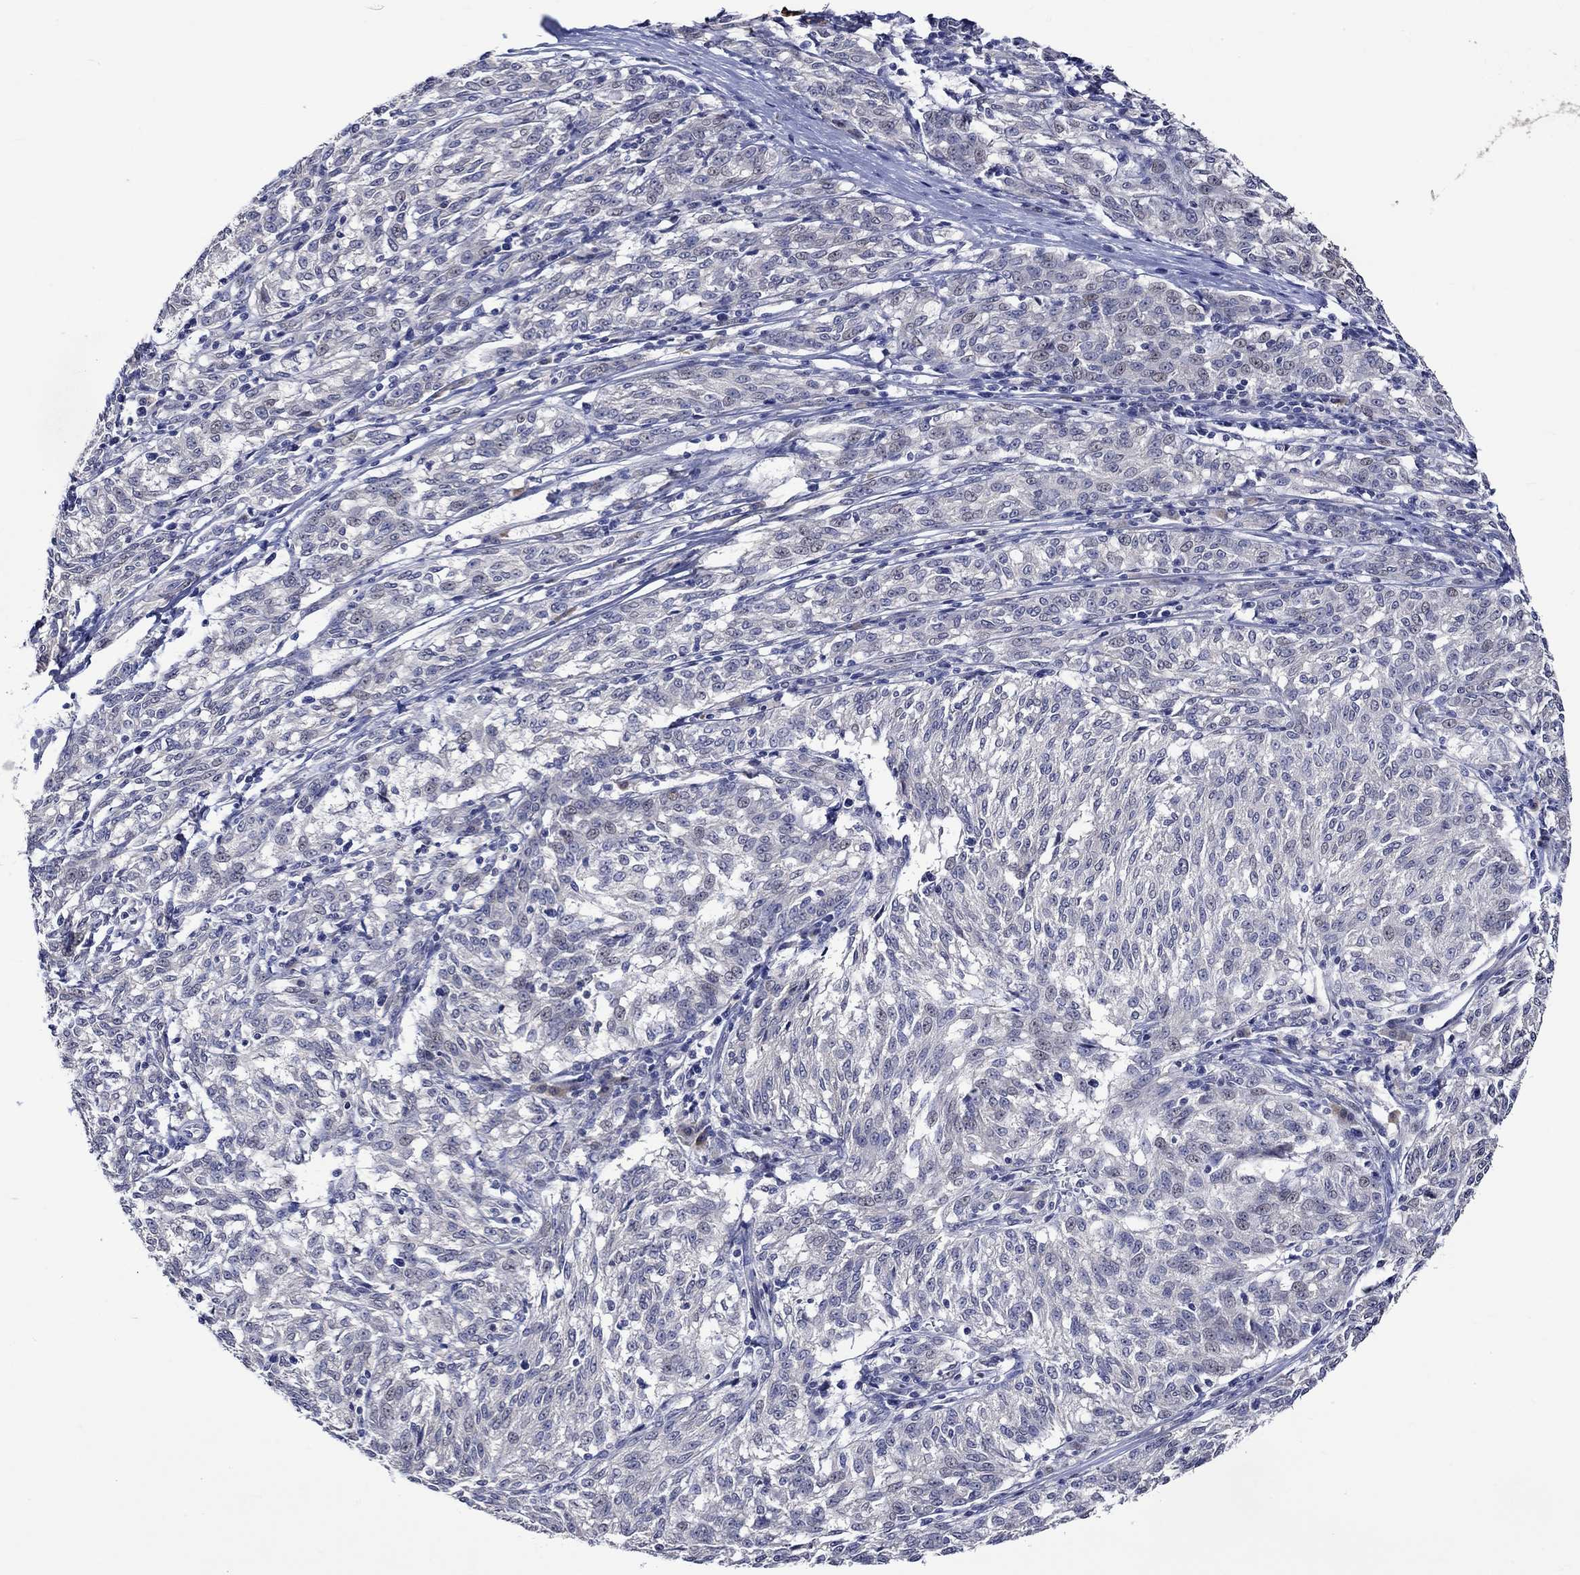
{"staining": {"intensity": "negative", "quantity": "none", "location": "none"}, "tissue": "melanoma", "cell_type": "Tumor cells", "image_type": "cancer", "snomed": [{"axis": "morphology", "description": "Malignant melanoma, NOS"}, {"axis": "topography", "description": "Skin"}], "caption": "High power microscopy image of an immunohistochemistry (IHC) micrograph of malignant melanoma, revealing no significant expression in tumor cells.", "gene": "DDX3Y", "patient": {"sex": "female", "age": 72}}